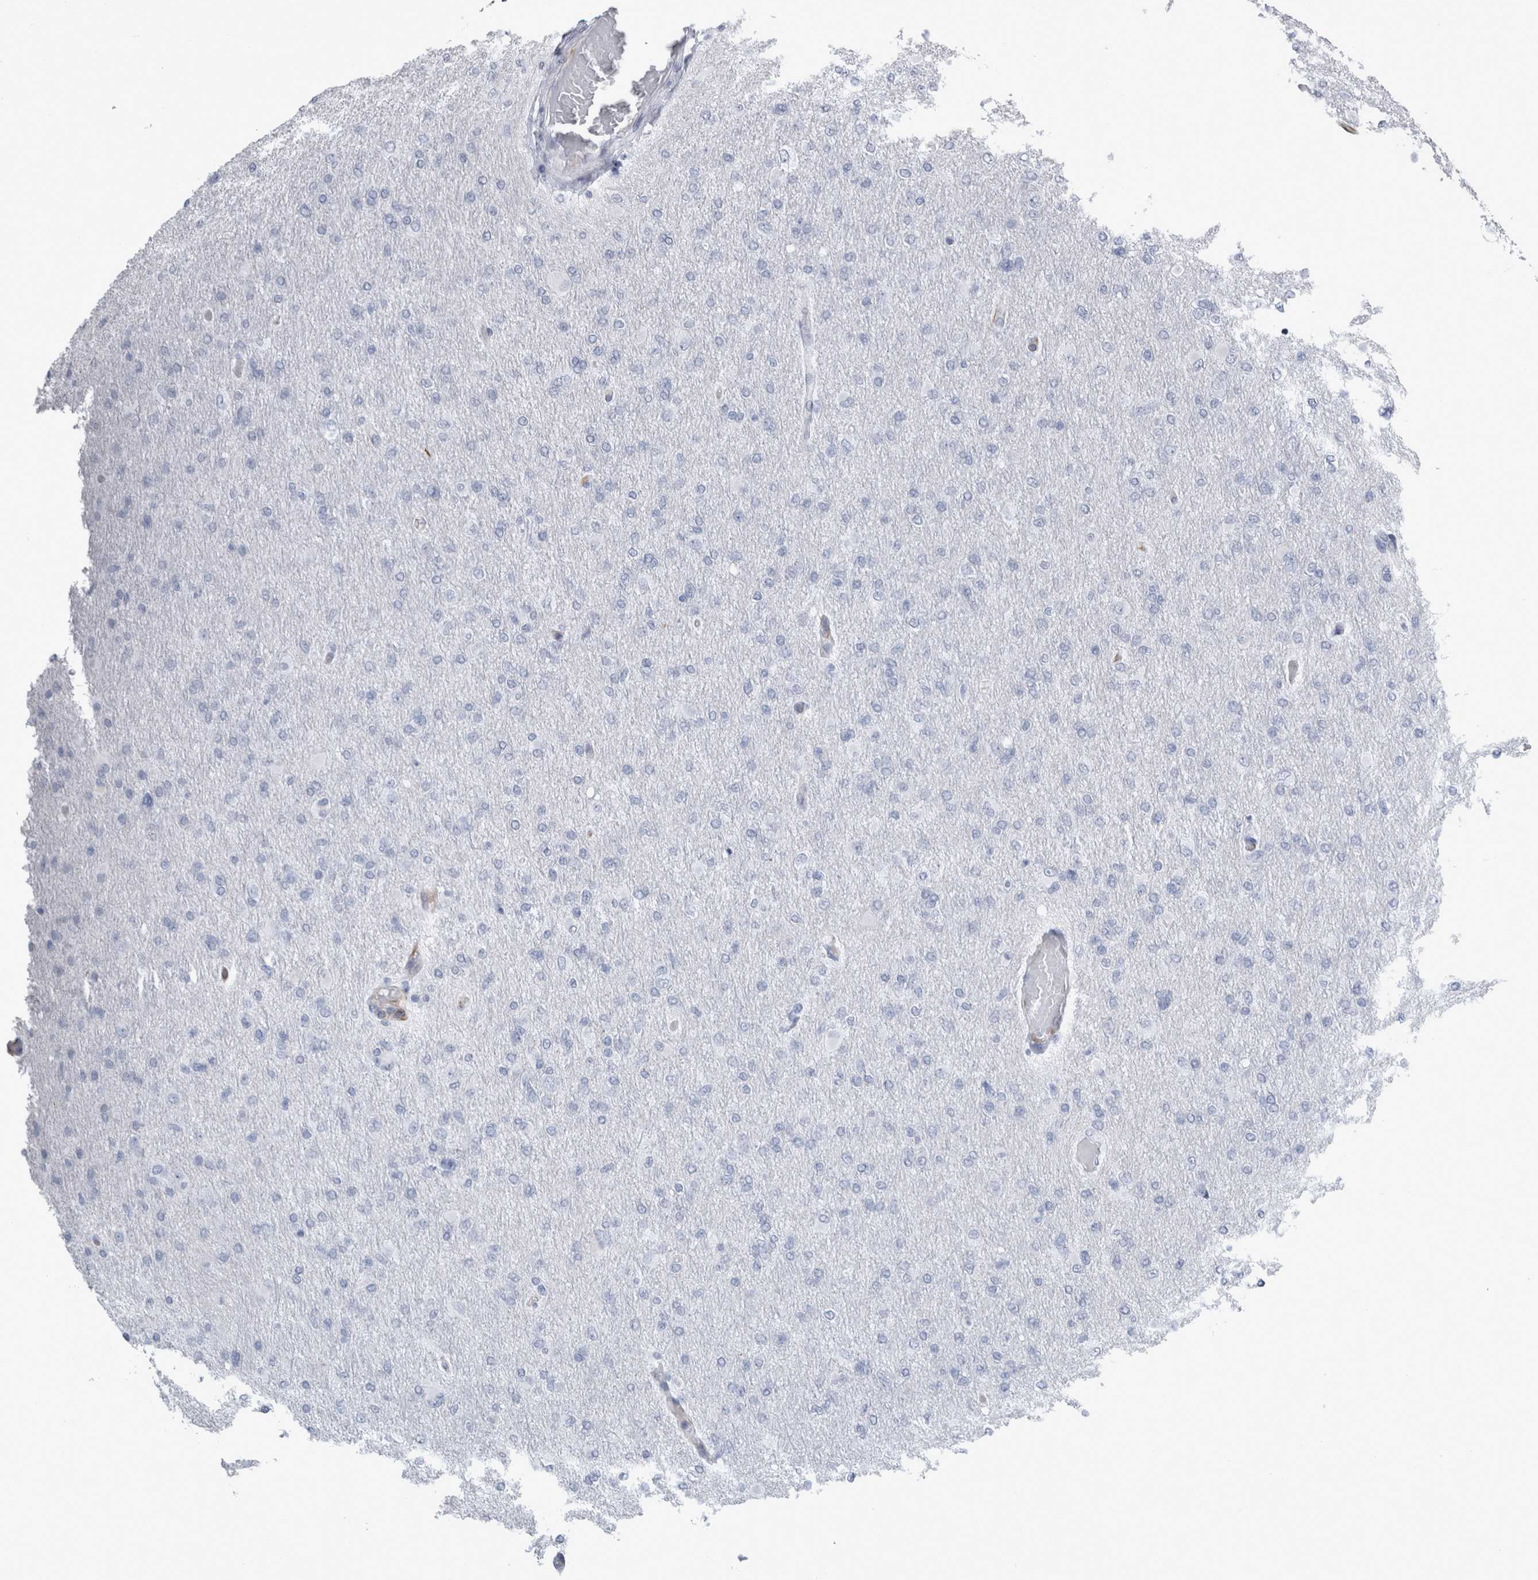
{"staining": {"intensity": "negative", "quantity": "none", "location": "none"}, "tissue": "glioma", "cell_type": "Tumor cells", "image_type": "cancer", "snomed": [{"axis": "morphology", "description": "Glioma, malignant, High grade"}, {"axis": "topography", "description": "Cerebral cortex"}], "caption": "A micrograph of human high-grade glioma (malignant) is negative for staining in tumor cells.", "gene": "VWDE", "patient": {"sex": "female", "age": 36}}